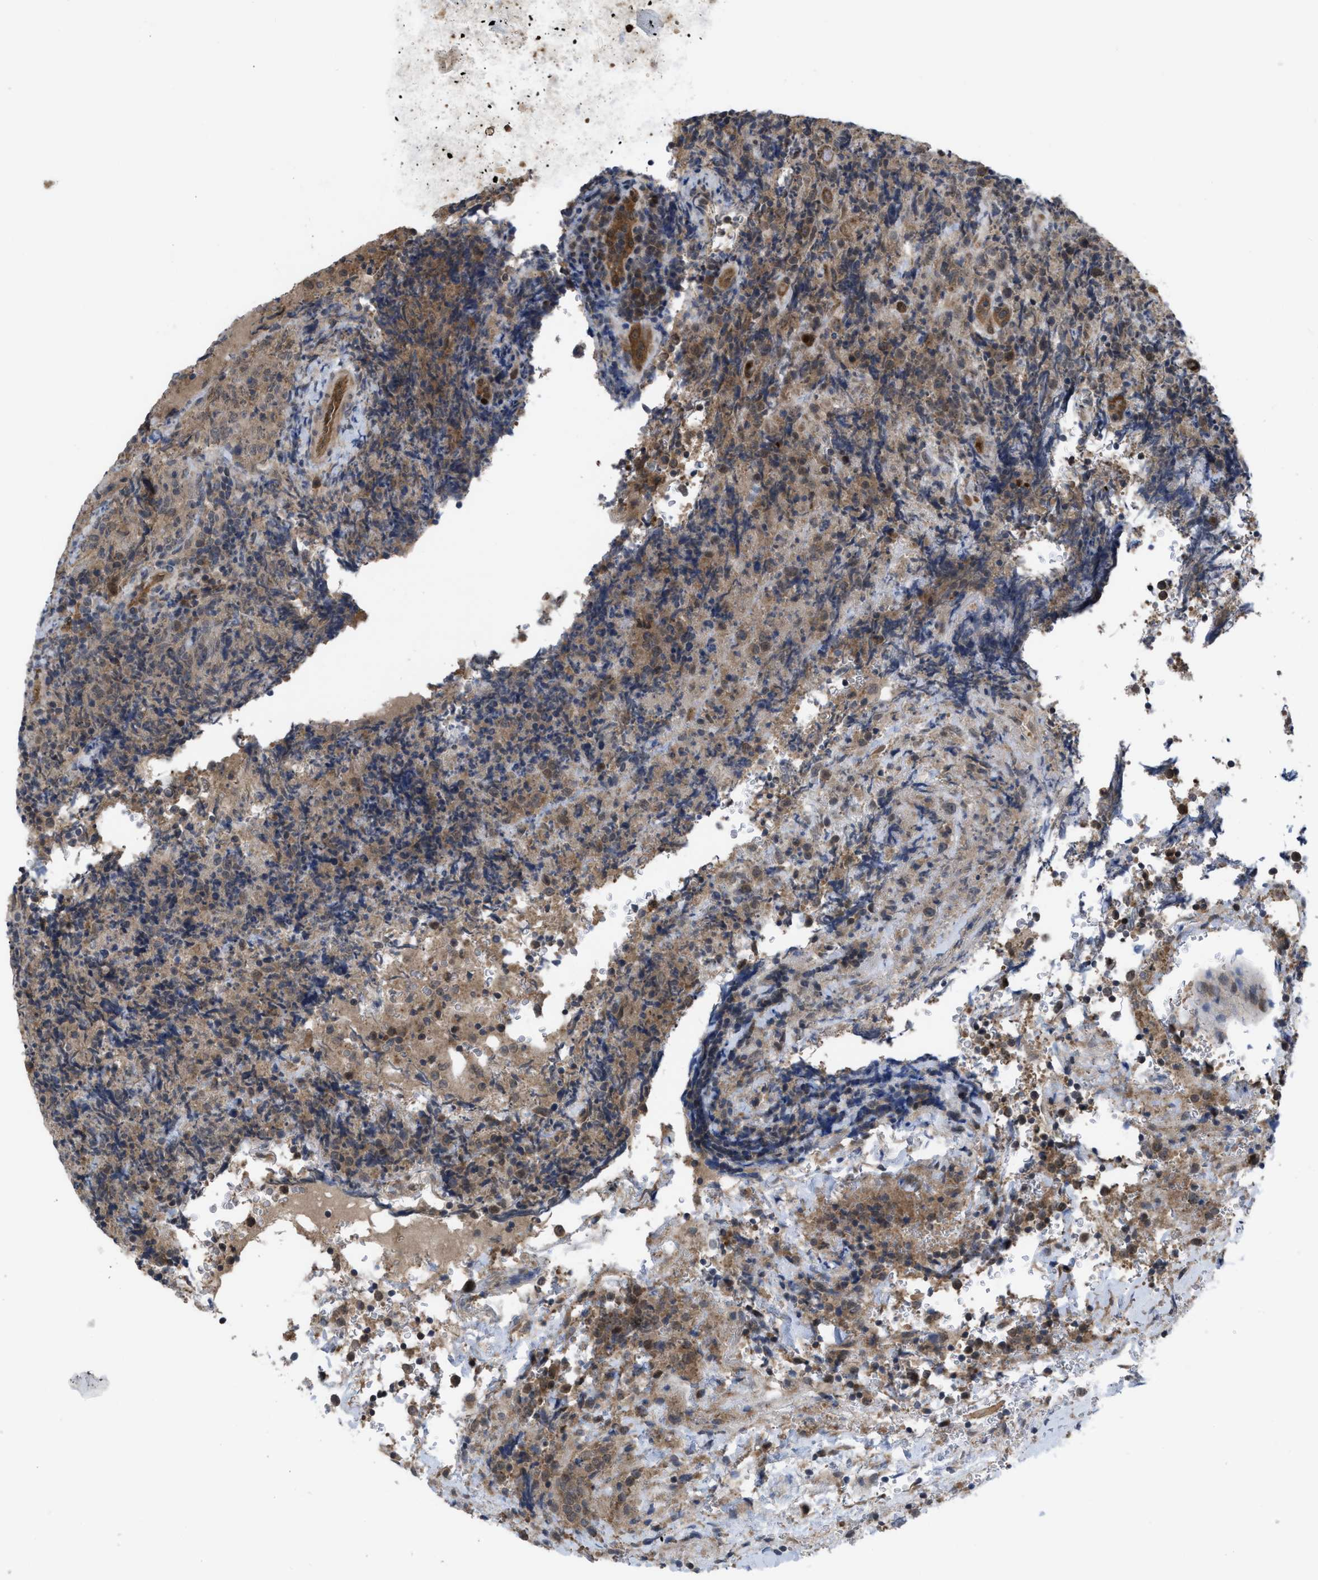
{"staining": {"intensity": "weak", "quantity": ">75%", "location": "cytoplasmic/membranous"}, "tissue": "lymphoma", "cell_type": "Tumor cells", "image_type": "cancer", "snomed": [{"axis": "morphology", "description": "Malignant lymphoma, non-Hodgkin's type, High grade"}, {"axis": "topography", "description": "Tonsil"}], "caption": "High-power microscopy captured an IHC image of malignant lymphoma, non-Hodgkin's type (high-grade), revealing weak cytoplasmic/membranous staining in approximately >75% of tumor cells.", "gene": "LDAF1", "patient": {"sex": "female", "age": 36}}